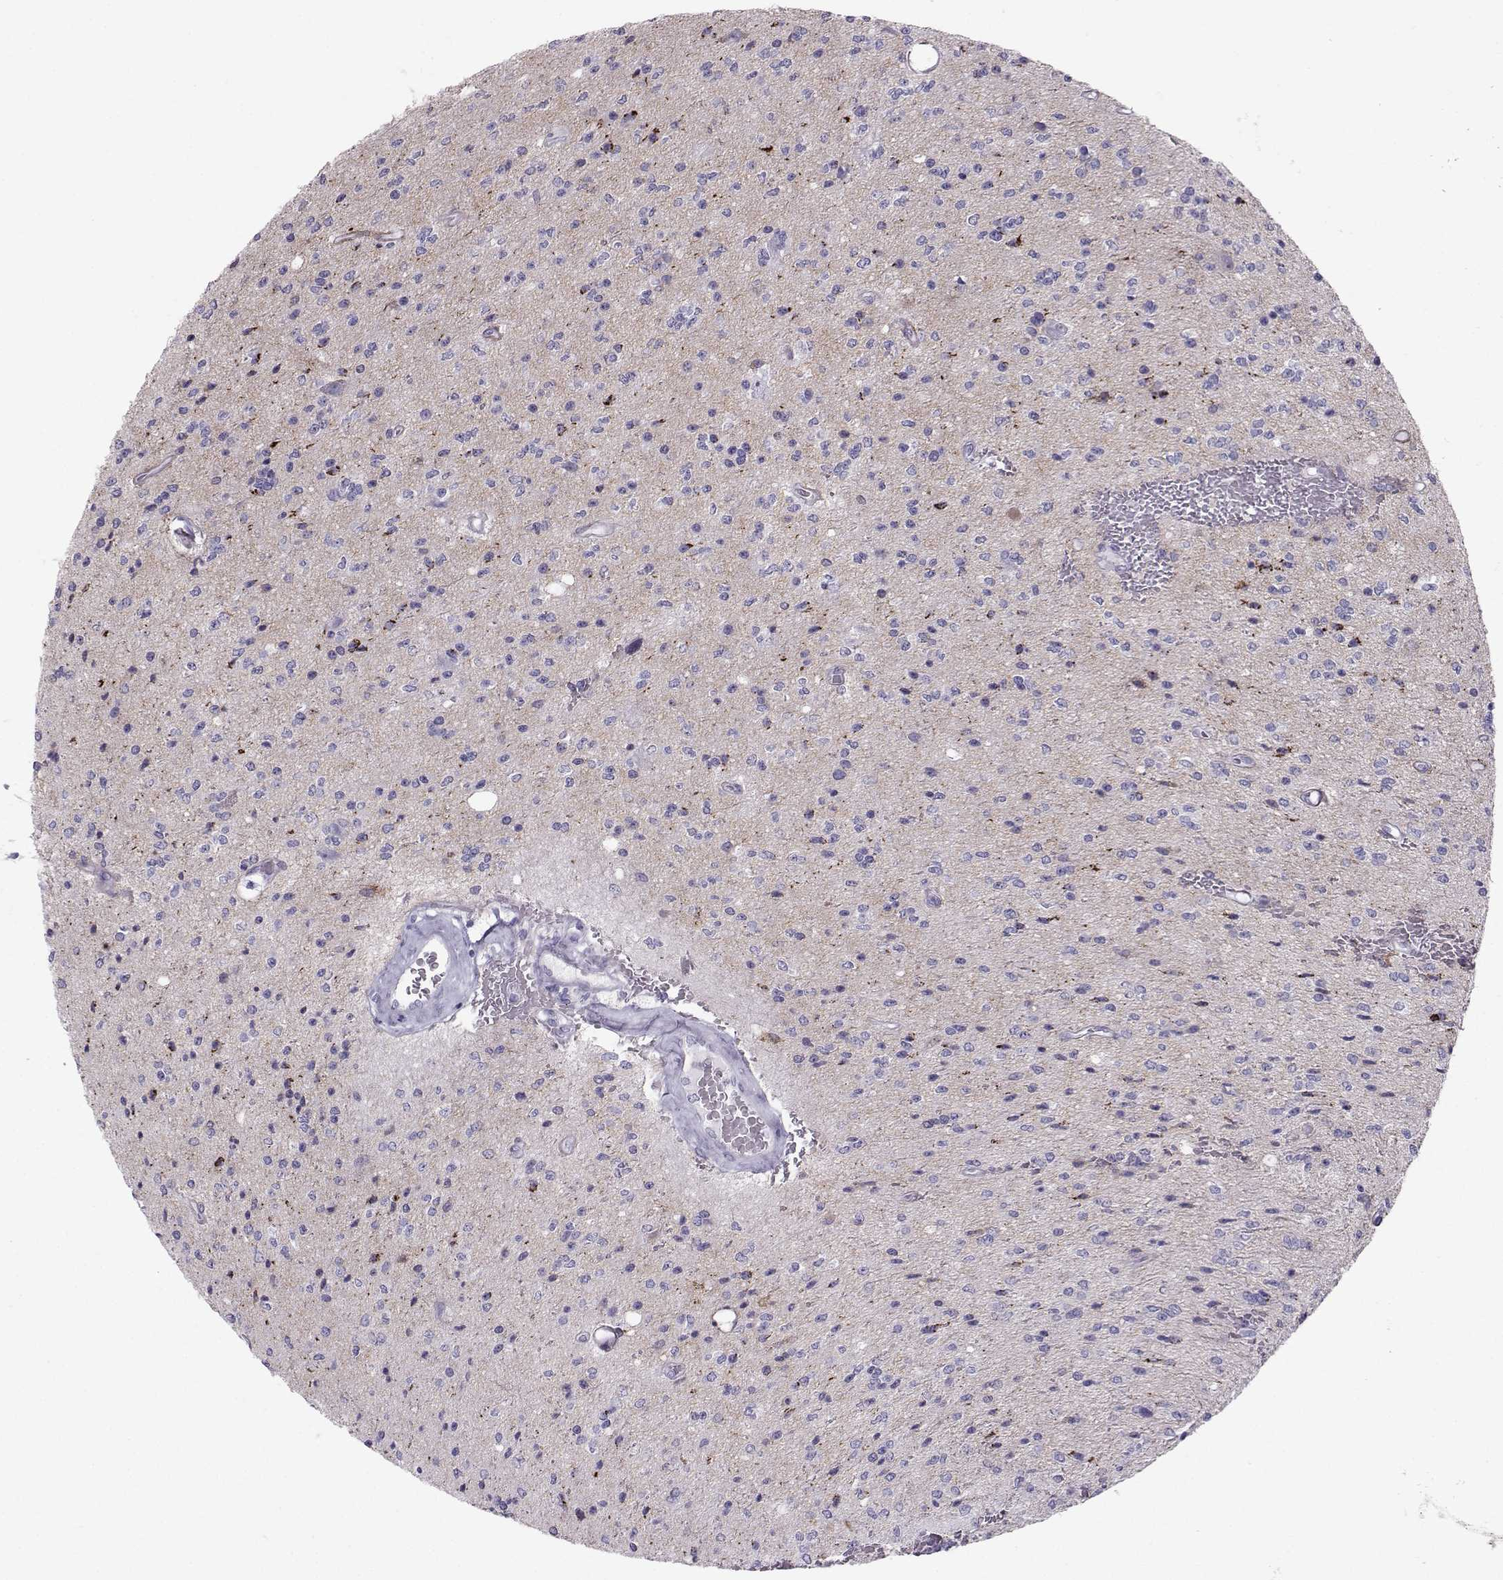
{"staining": {"intensity": "strong", "quantity": "<25%", "location": "cytoplasmic/membranous"}, "tissue": "glioma", "cell_type": "Tumor cells", "image_type": "cancer", "snomed": [{"axis": "morphology", "description": "Glioma, malignant, Low grade"}, {"axis": "topography", "description": "Brain"}], "caption": "Glioma tissue reveals strong cytoplasmic/membranous staining in about <25% of tumor cells", "gene": "DMRT3", "patient": {"sex": "male", "age": 67}}